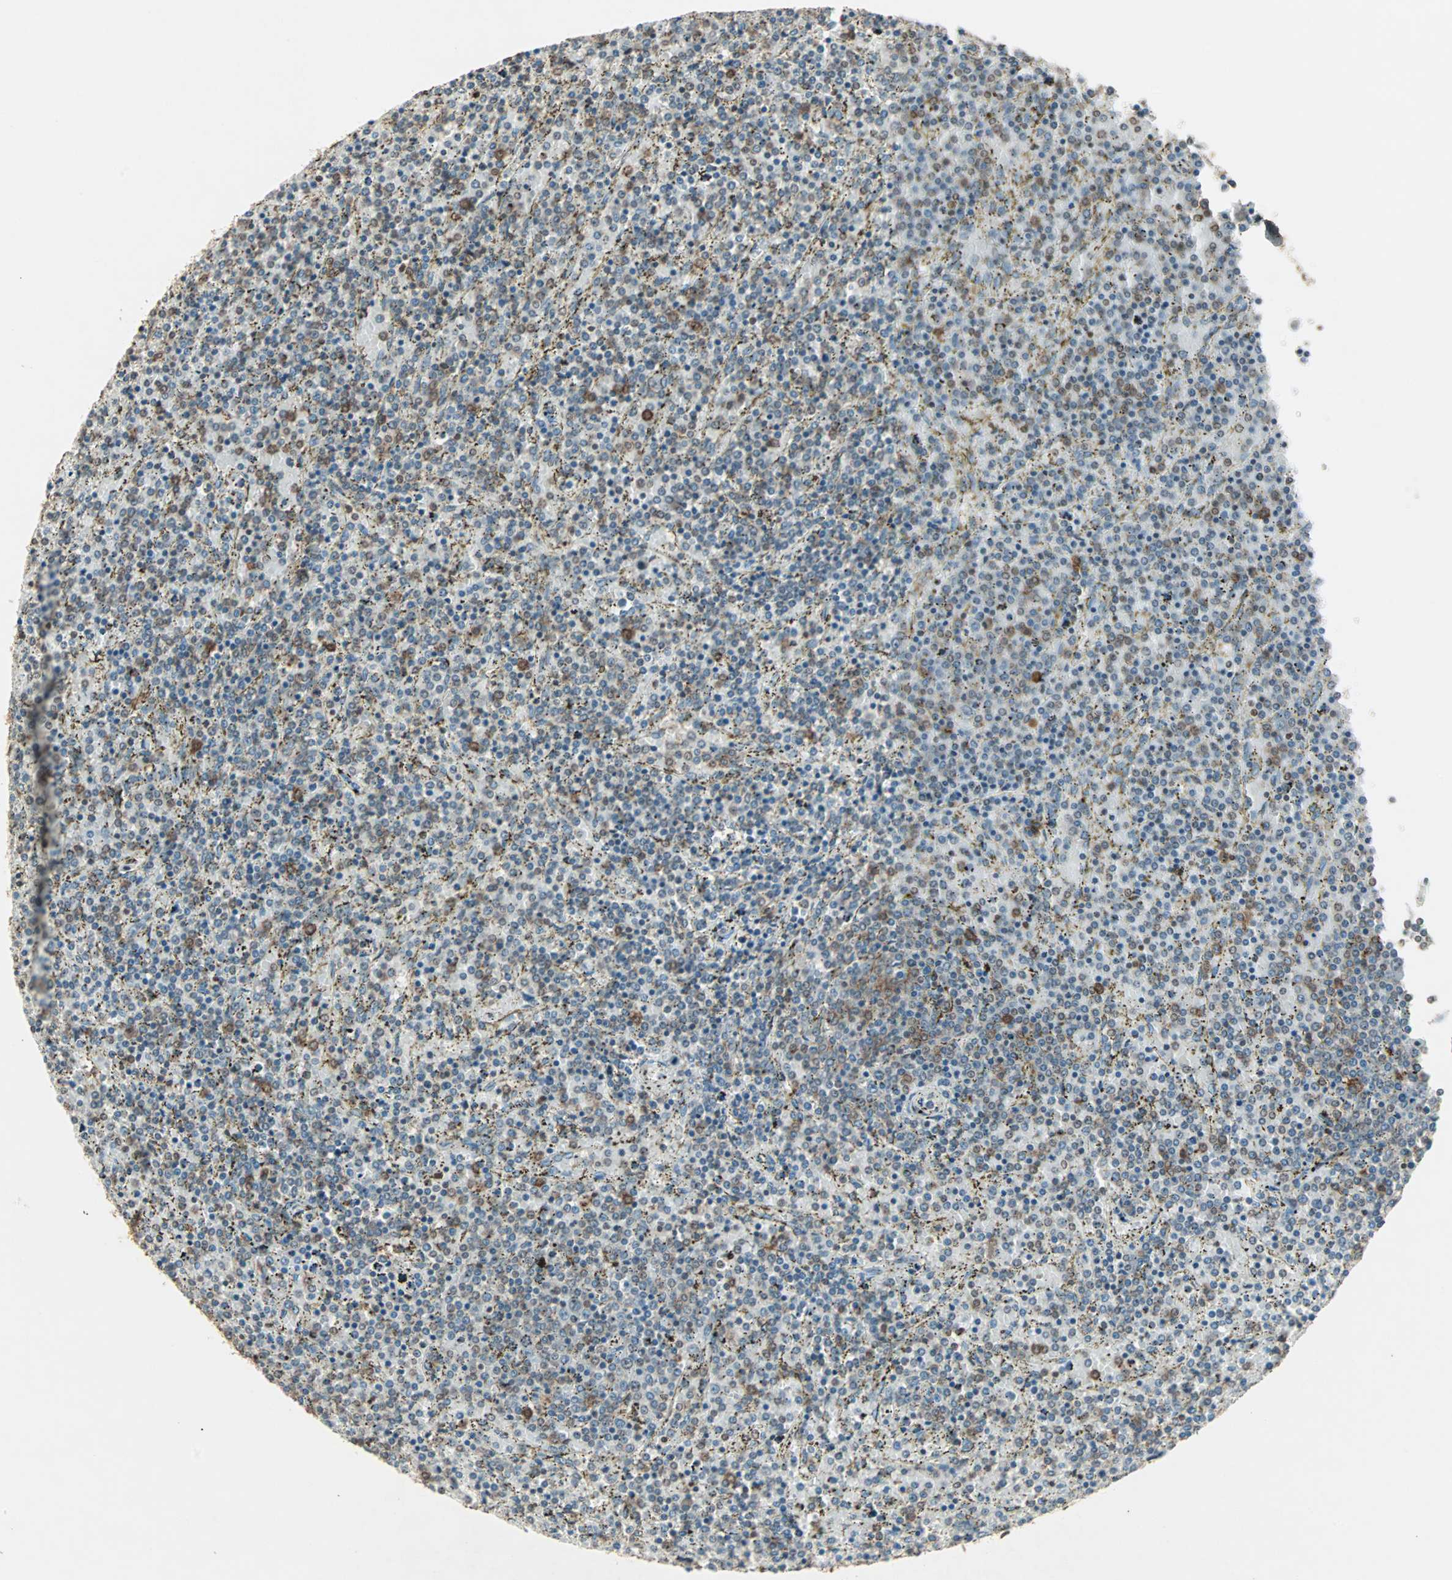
{"staining": {"intensity": "moderate", "quantity": "<25%", "location": "cytoplasmic/membranous,nuclear"}, "tissue": "lymphoma", "cell_type": "Tumor cells", "image_type": "cancer", "snomed": [{"axis": "morphology", "description": "Malignant lymphoma, non-Hodgkin's type, Low grade"}, {"axis": "topography", "description": "Spleen"}], "caption": "High-power microscopy captured an immunohistochemistry histopathology image of low-grade malignant lymphoma, non-Hodgkin's type, revealing moderate cytoplasmic/membranous and nuclear staining in about <25% of tumor cells.", "gene": "PRELID1", "patient": {"sex": "female", "age": 77}}